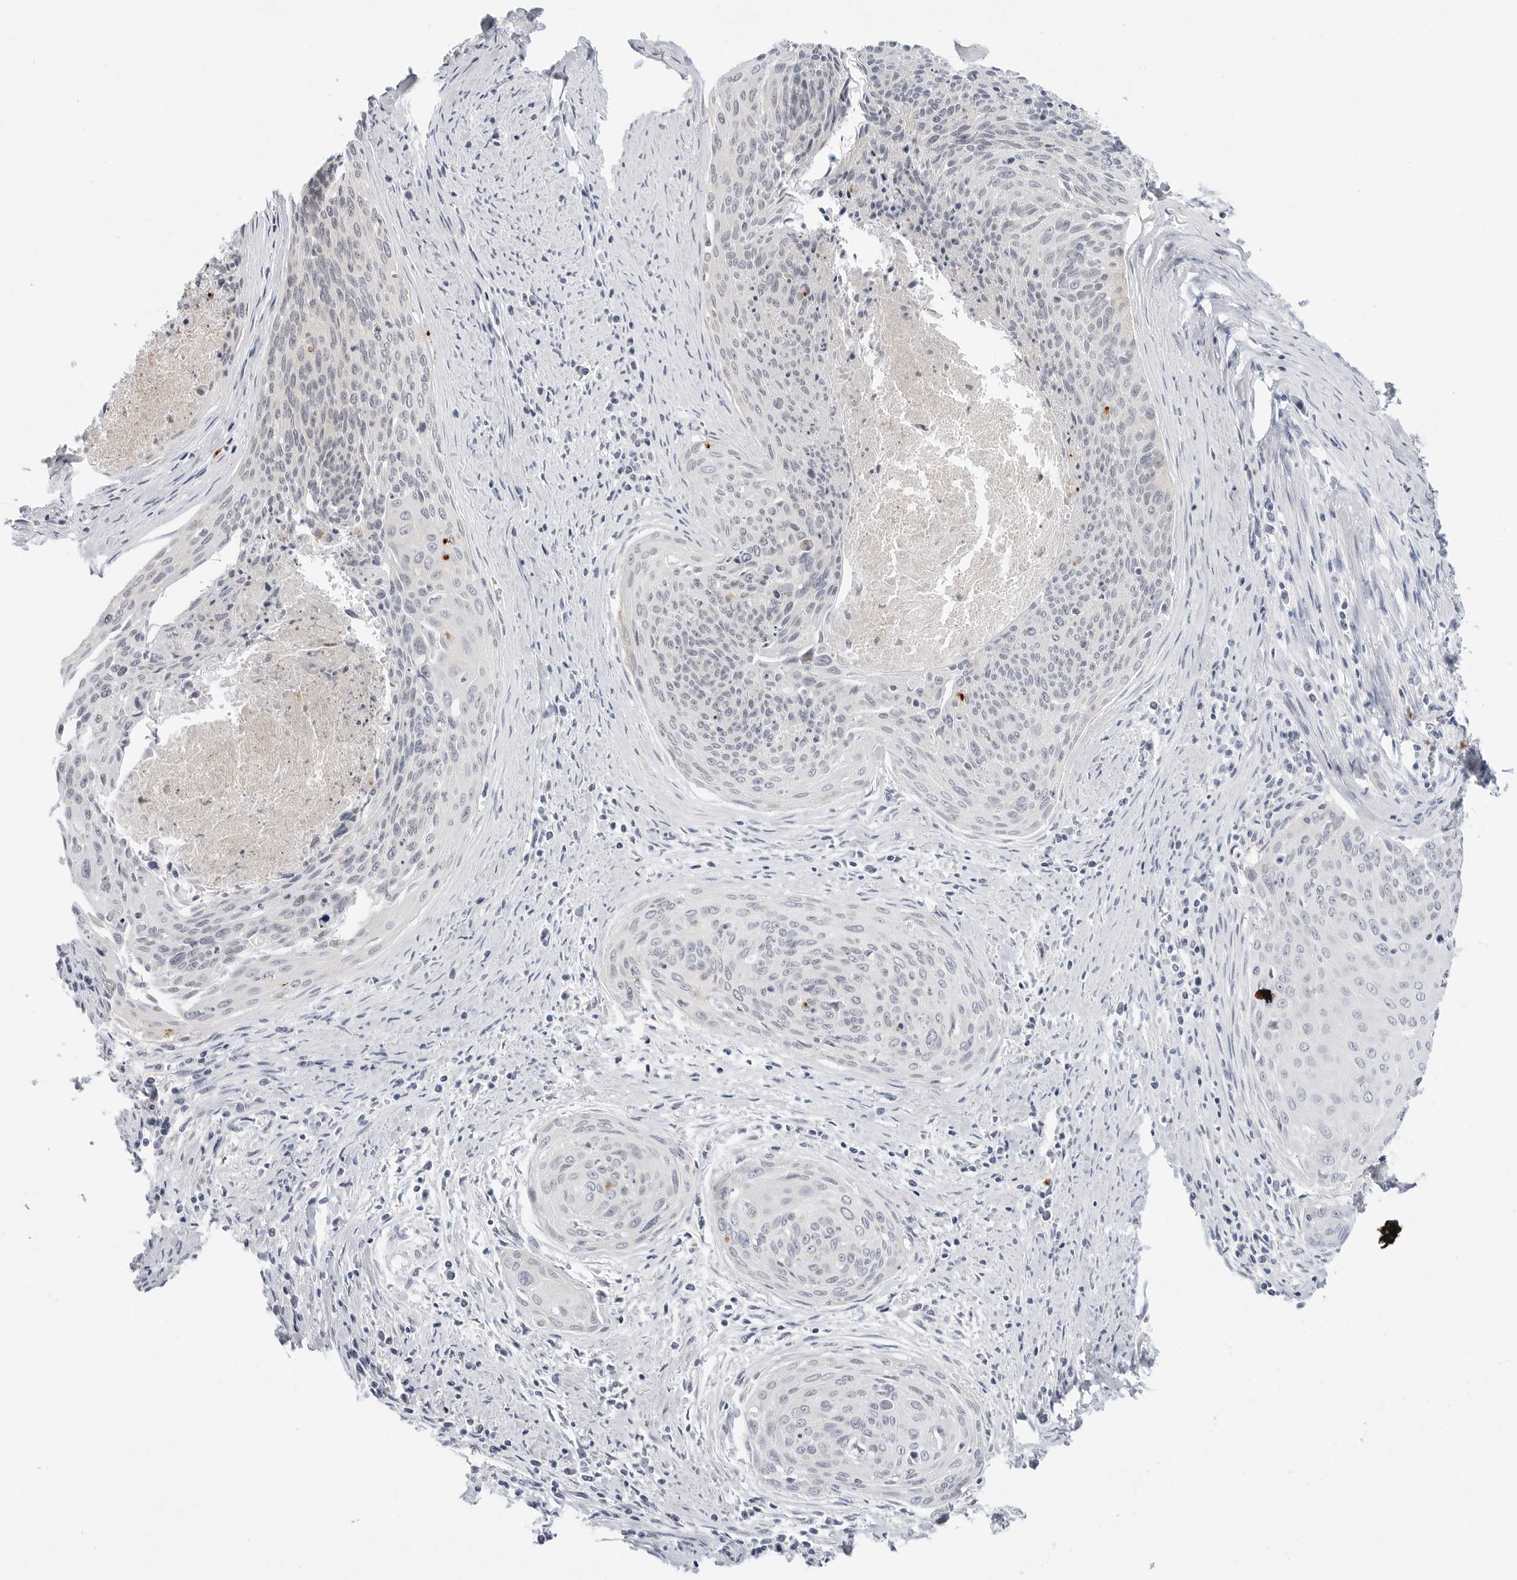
{"staining": {"intensity": "negative", "quantity": "none", "location": "none"}, "tissue": "cervical cancer", "cell_type": "Tumor cells", "image_type": "cancer", "snomed": [{"axis": "morphology", "description": "Squamous cell carcinoma, NOS"}, {"axis": "topography", "description": "Cervix"}], "caption": "A high-resolution photomicrograph shows immunohistochemistry staining of cervical squamous cell carcinoma, which exhibits no significant expression in tumor cells.", "gene": "MAP2K5", "patient": {"sex": "female", "age": 55}}